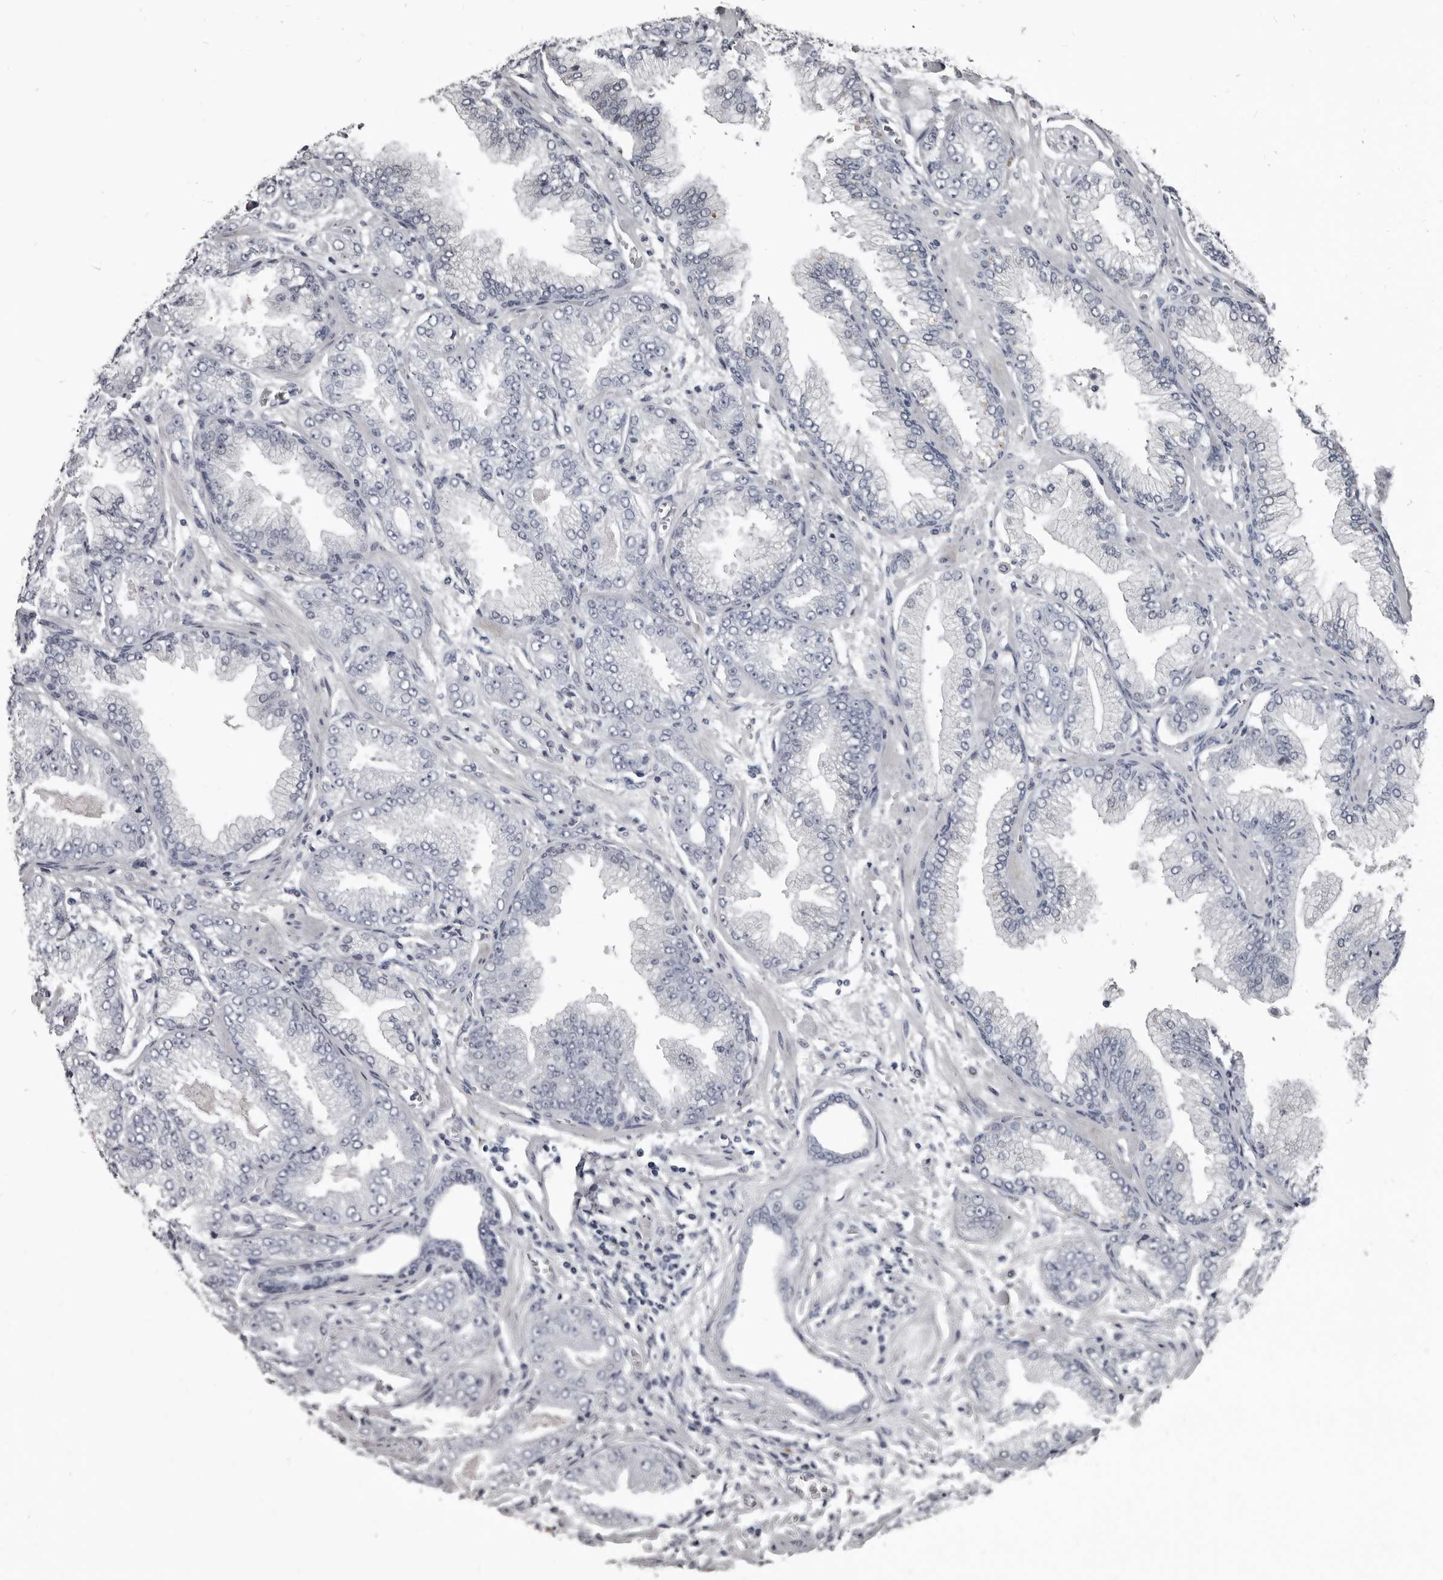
{"staining": {"intensity": "negative", "quantity": "none", "location": "none"}, "tissue": "prostate cancer", "cell_type": "Tumor cells", "image_type": "cancer", "snomed": [{"axis": "morphology", "description": "Adenocarcinoma, High grade"}, {"axis": "topography", "description": "Prostate"}], "caption": "The micrograph shows no significant staining in tumor cells of prostate cancer (high-grade adenocarcinoma). (IHC, brightfield microscopy, high magnification).", "gene": "GREB1", "patient": {"sex": "male", "age": 71}}